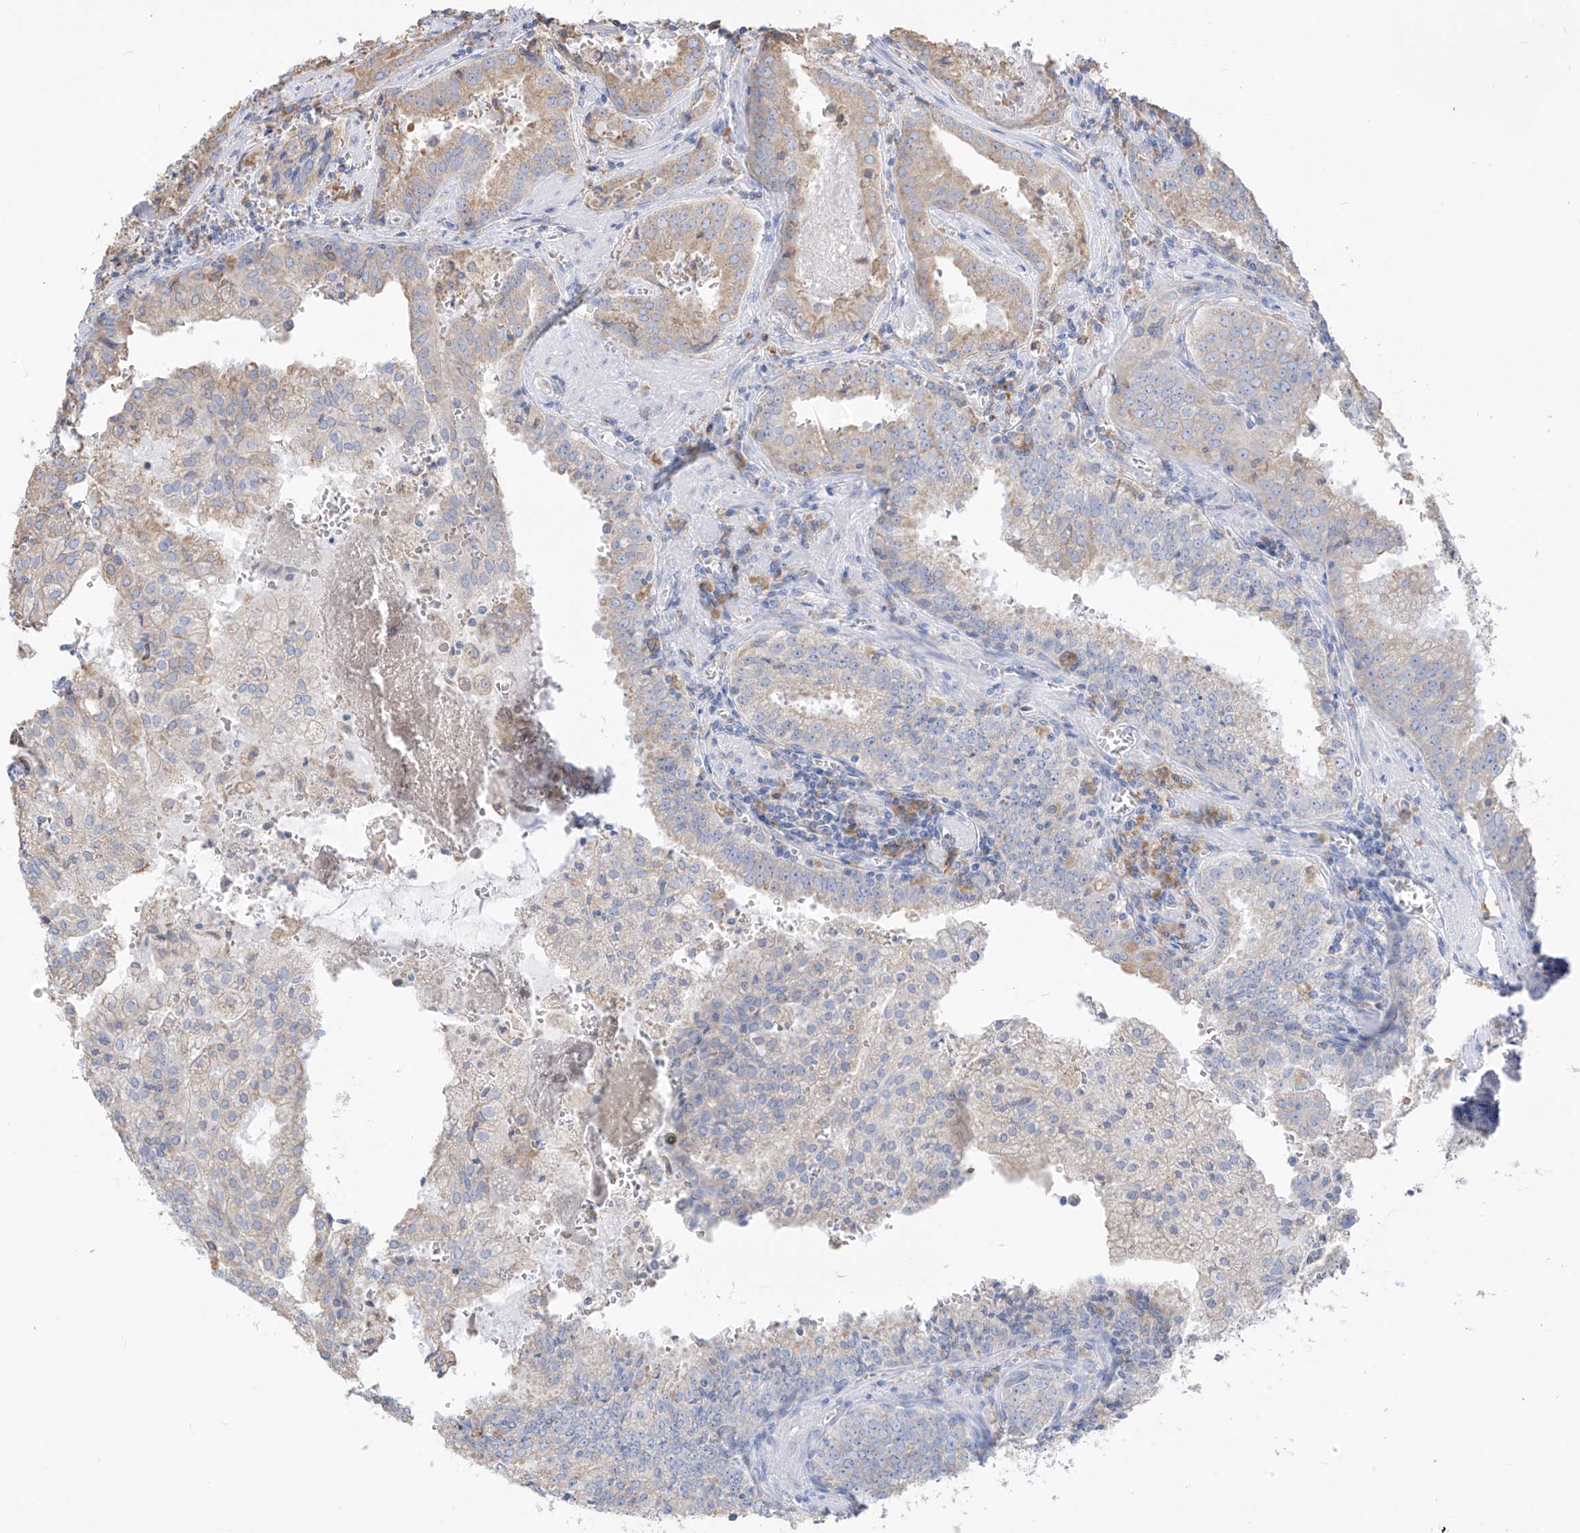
{"staining": {"intensity": "weak", "quantity": "25%-75%", "location": "cytoplasmic/membranous"}, "tissue": "prostate cancer", "cell_type": "Tumor cells", "image_type": "cancer", "snomed": [{"axis": "morphology", "description": "Adenocarcinoma, High grade"}, {"axis": "topography", "description": "Prostate"}], "caption": "A photomicrograph of human prostate cancer stained for a protein exhibits weak cytoplasmic/membranous brown staining in tumor cells.", "gene": "PDIA6", "patient": {"sex": "male", "age": 68}}